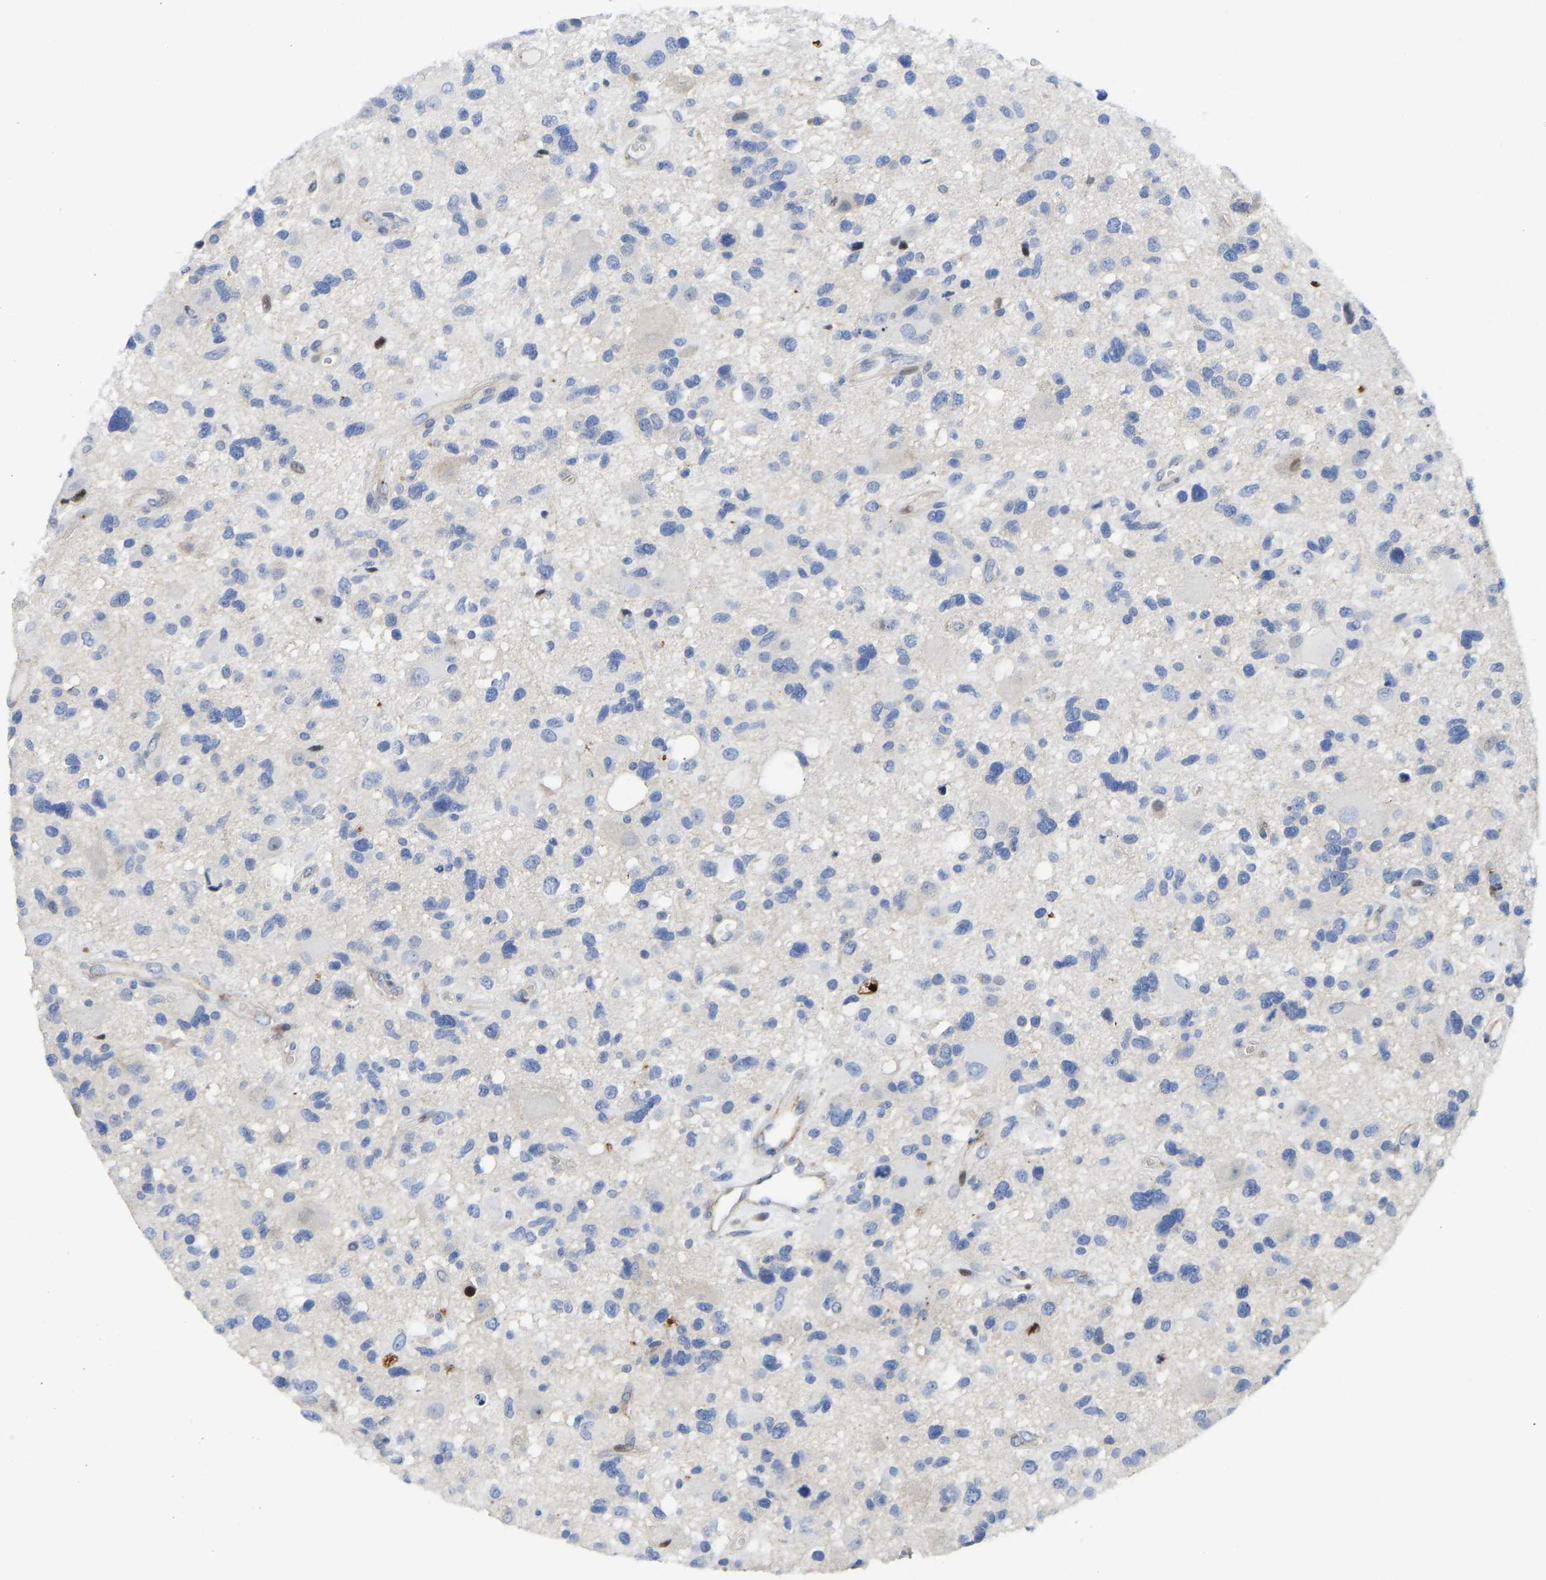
{"staining": {"intensity": "moderate", "quantity": "<25%", "location": "nuclear"}, "tissue": "glioma", "cell_type": "Tumor cells", "image_type": "cancer", "snomed": [{"axis": "morphology", "description": "Glioma, malignant, High grade"}, {"axis": "topography", "description": "Brain"}], "caption": "Immunohistochemical staining of glioma demonstrates moderate nuclear protein expression in about <25% of tumor cells. Using DAB (brown) and hematoxylin (blue) stains, captured at high magnification using brightfield microscopy.", "gene": "HDAC5", "patient": {"sex": "male", "age": 33}}